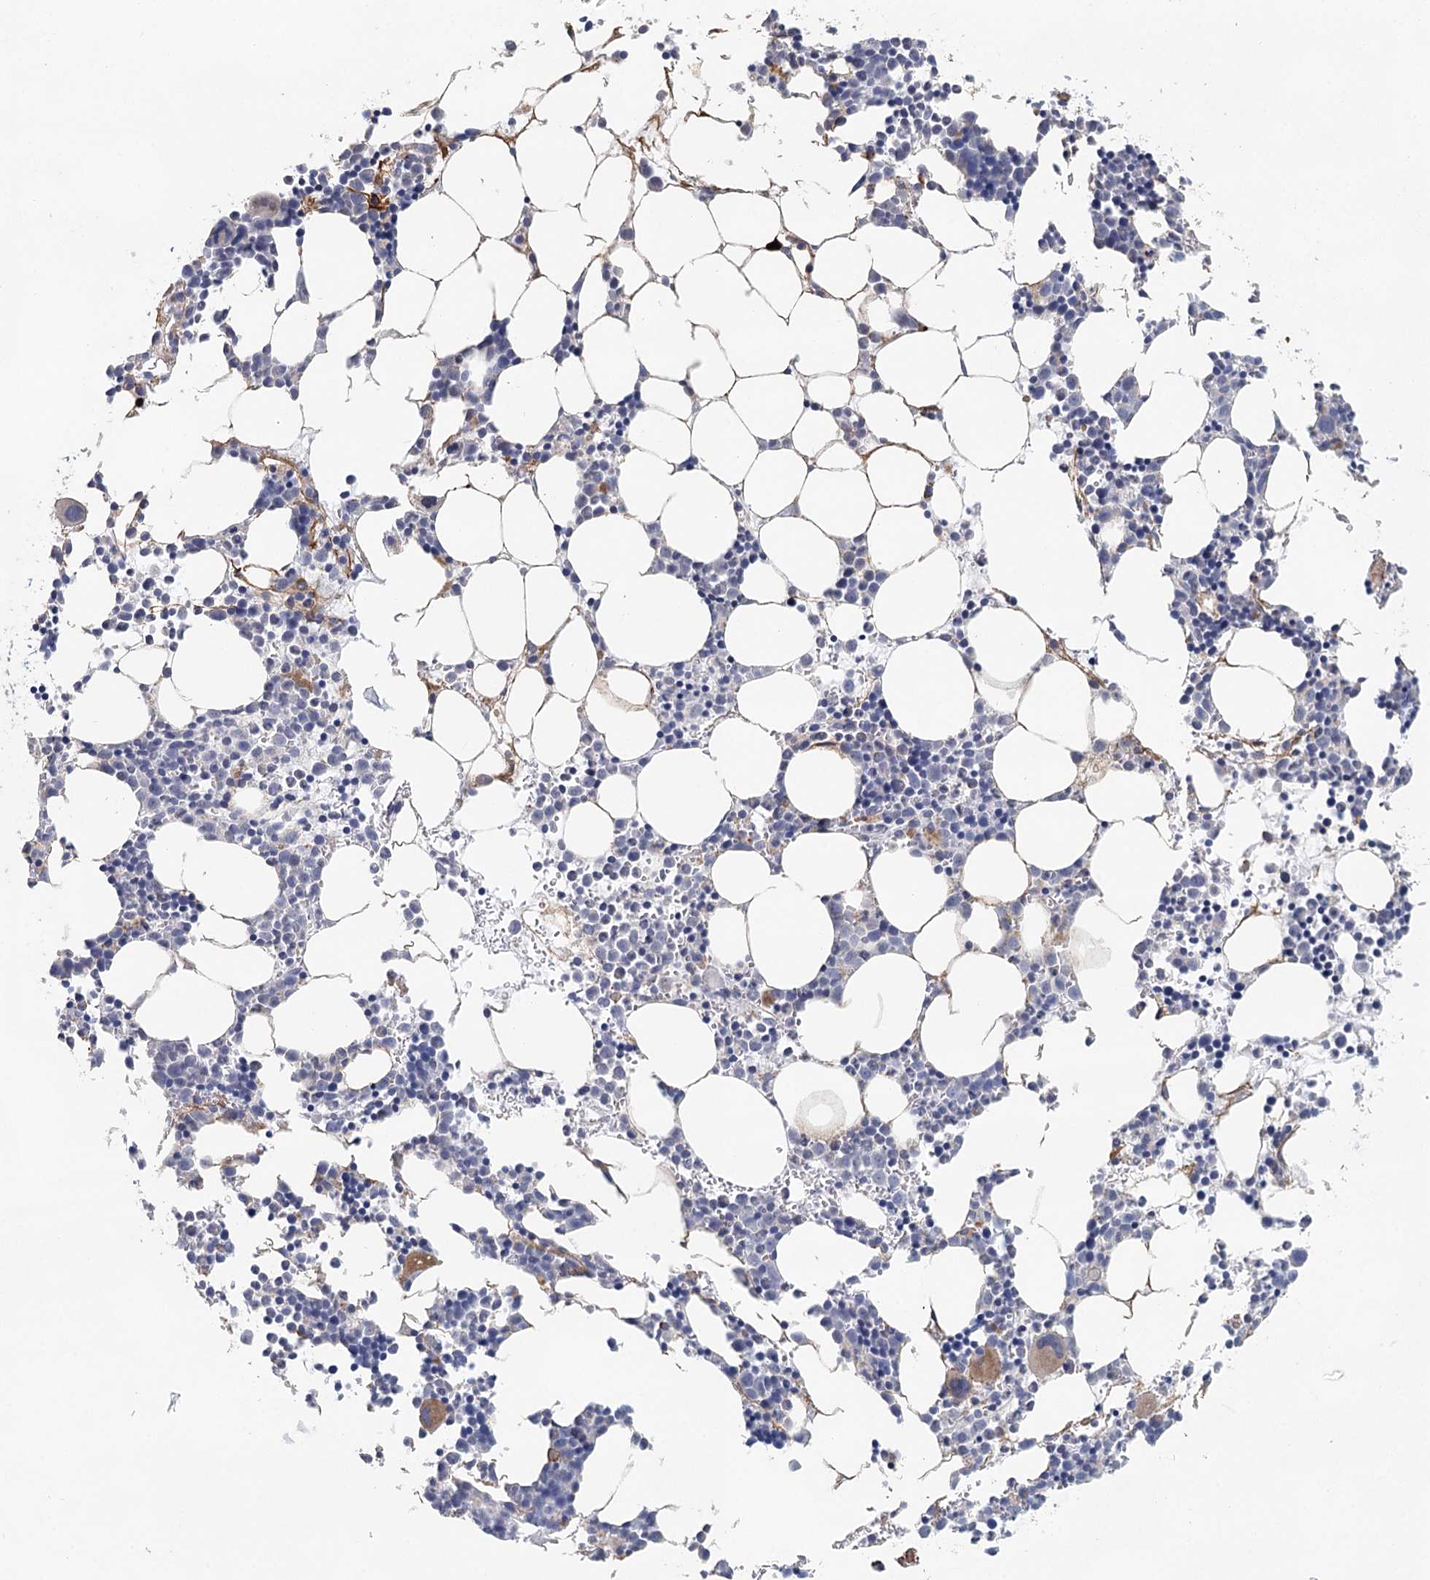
{"staining": {"intensity": "moderate", "quantity": "<25%", "location": "cytoplasmic/membranous"}, "tissue": "bone marrow", "cell_type": "Hematopoietic cells", "image_type": "normal", "snomed": [{"axis": "morphology", "description": "Normal tissue, NOS"}, {"axis": "topography", "description": "Bone marrow"}], "caption": "This is an image of IHC staining of benign bone marrow, which shows moderate positivity in the cytoplasmic/membranous of hematopoietic cells.", "gene": "SLC19A3", "patient": {"sex": "female", "age": 89}}